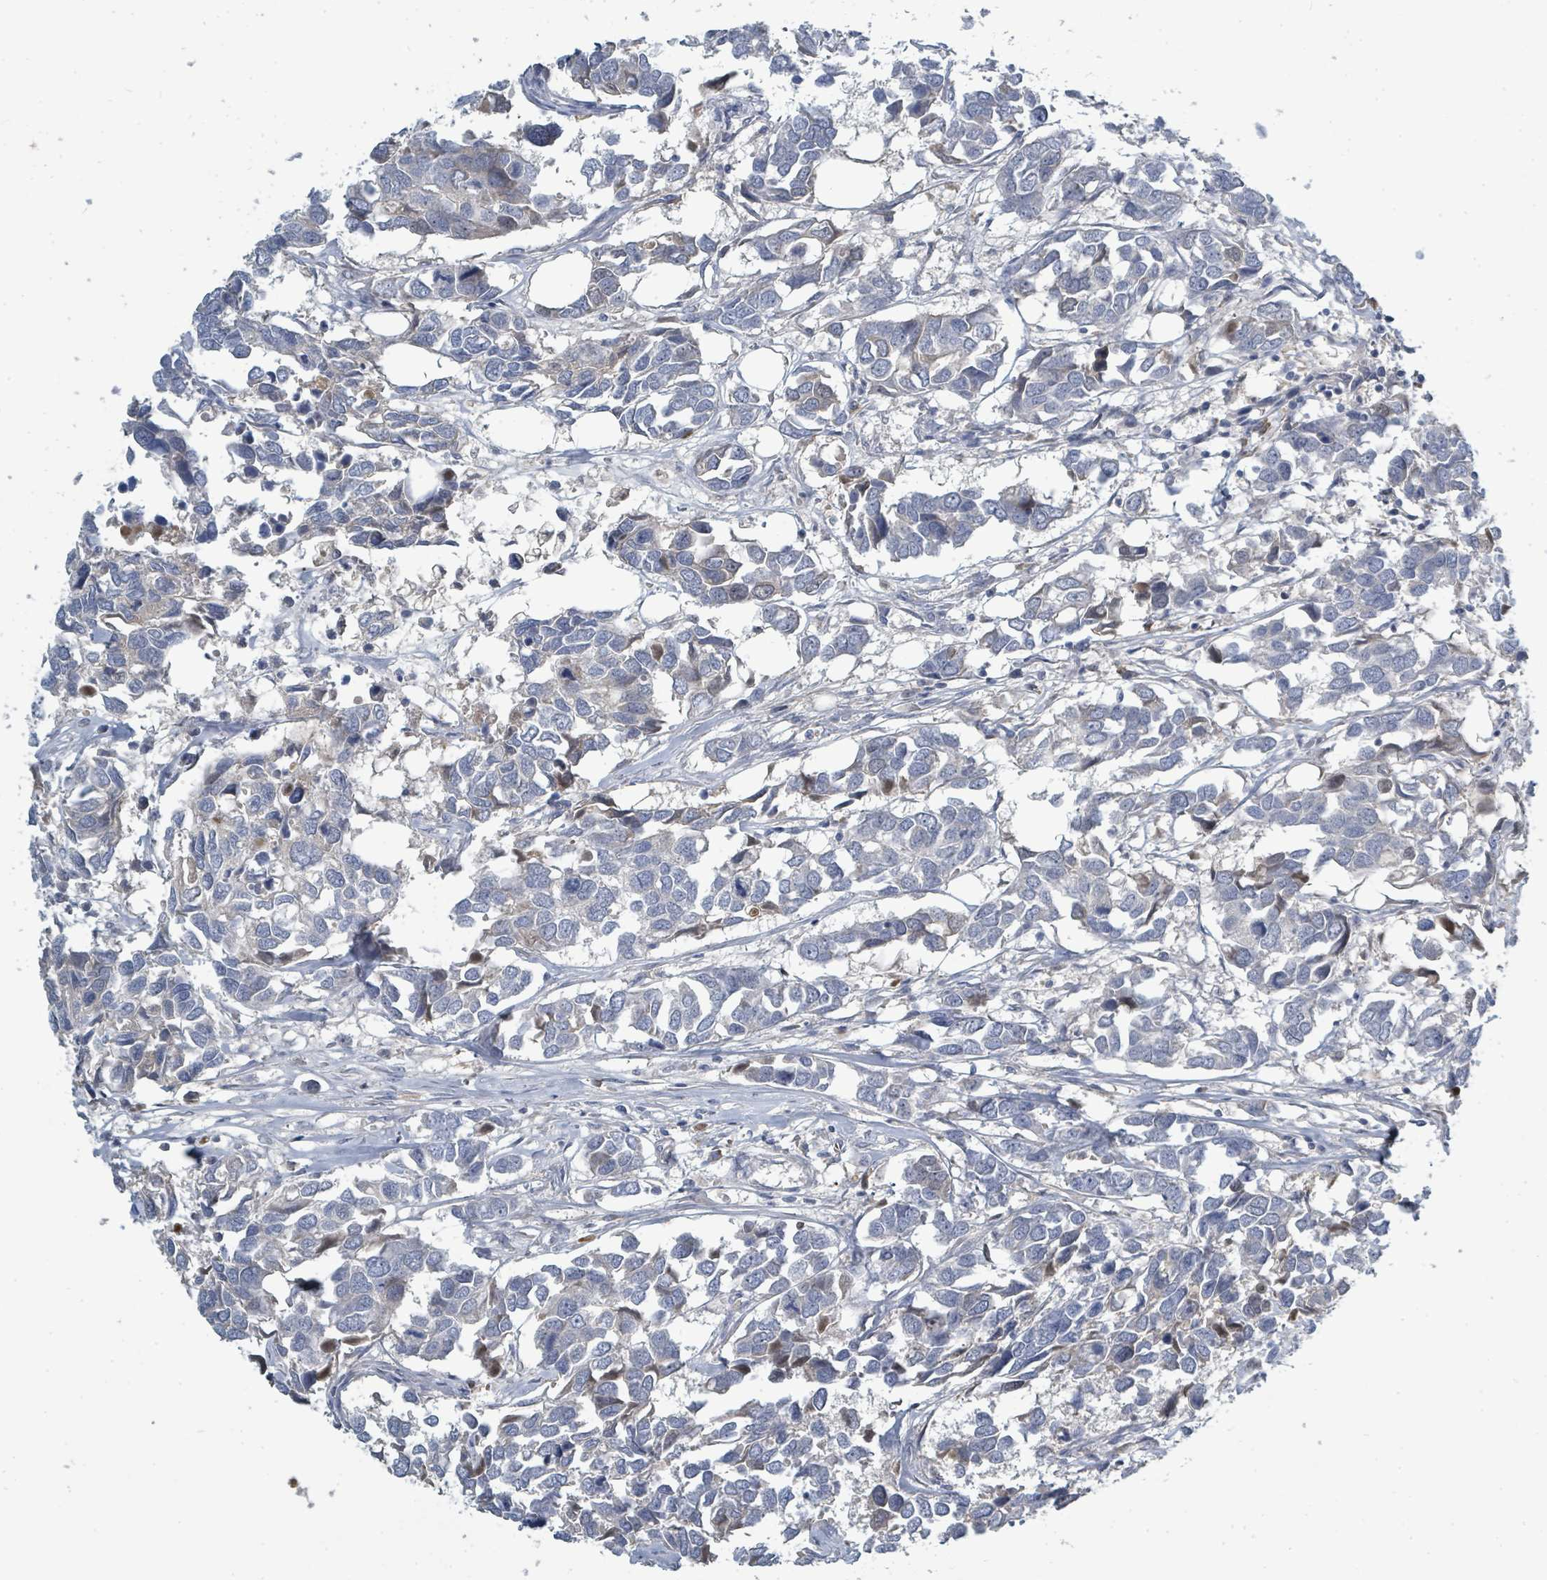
{"staining": {"intensity": "negative", "quantity": "none", "location": "none"}, "tissue": "breast cancer", "cell_type": "Tumor cells", "image_type": "cancer", "snomed": [{"axis": "morphology", "description": "Duct carcinoma"}, {"axis": "topography", "description": "Breast"}], "caption": "Human breast cancer (infiltrating ductal carcinoma) stained for a protein using immunohistochemistry (IHC) reveals no staining in tumor cells.", "gene": "SLC25A23", "patient": {"sex": "female", "age": 83}}